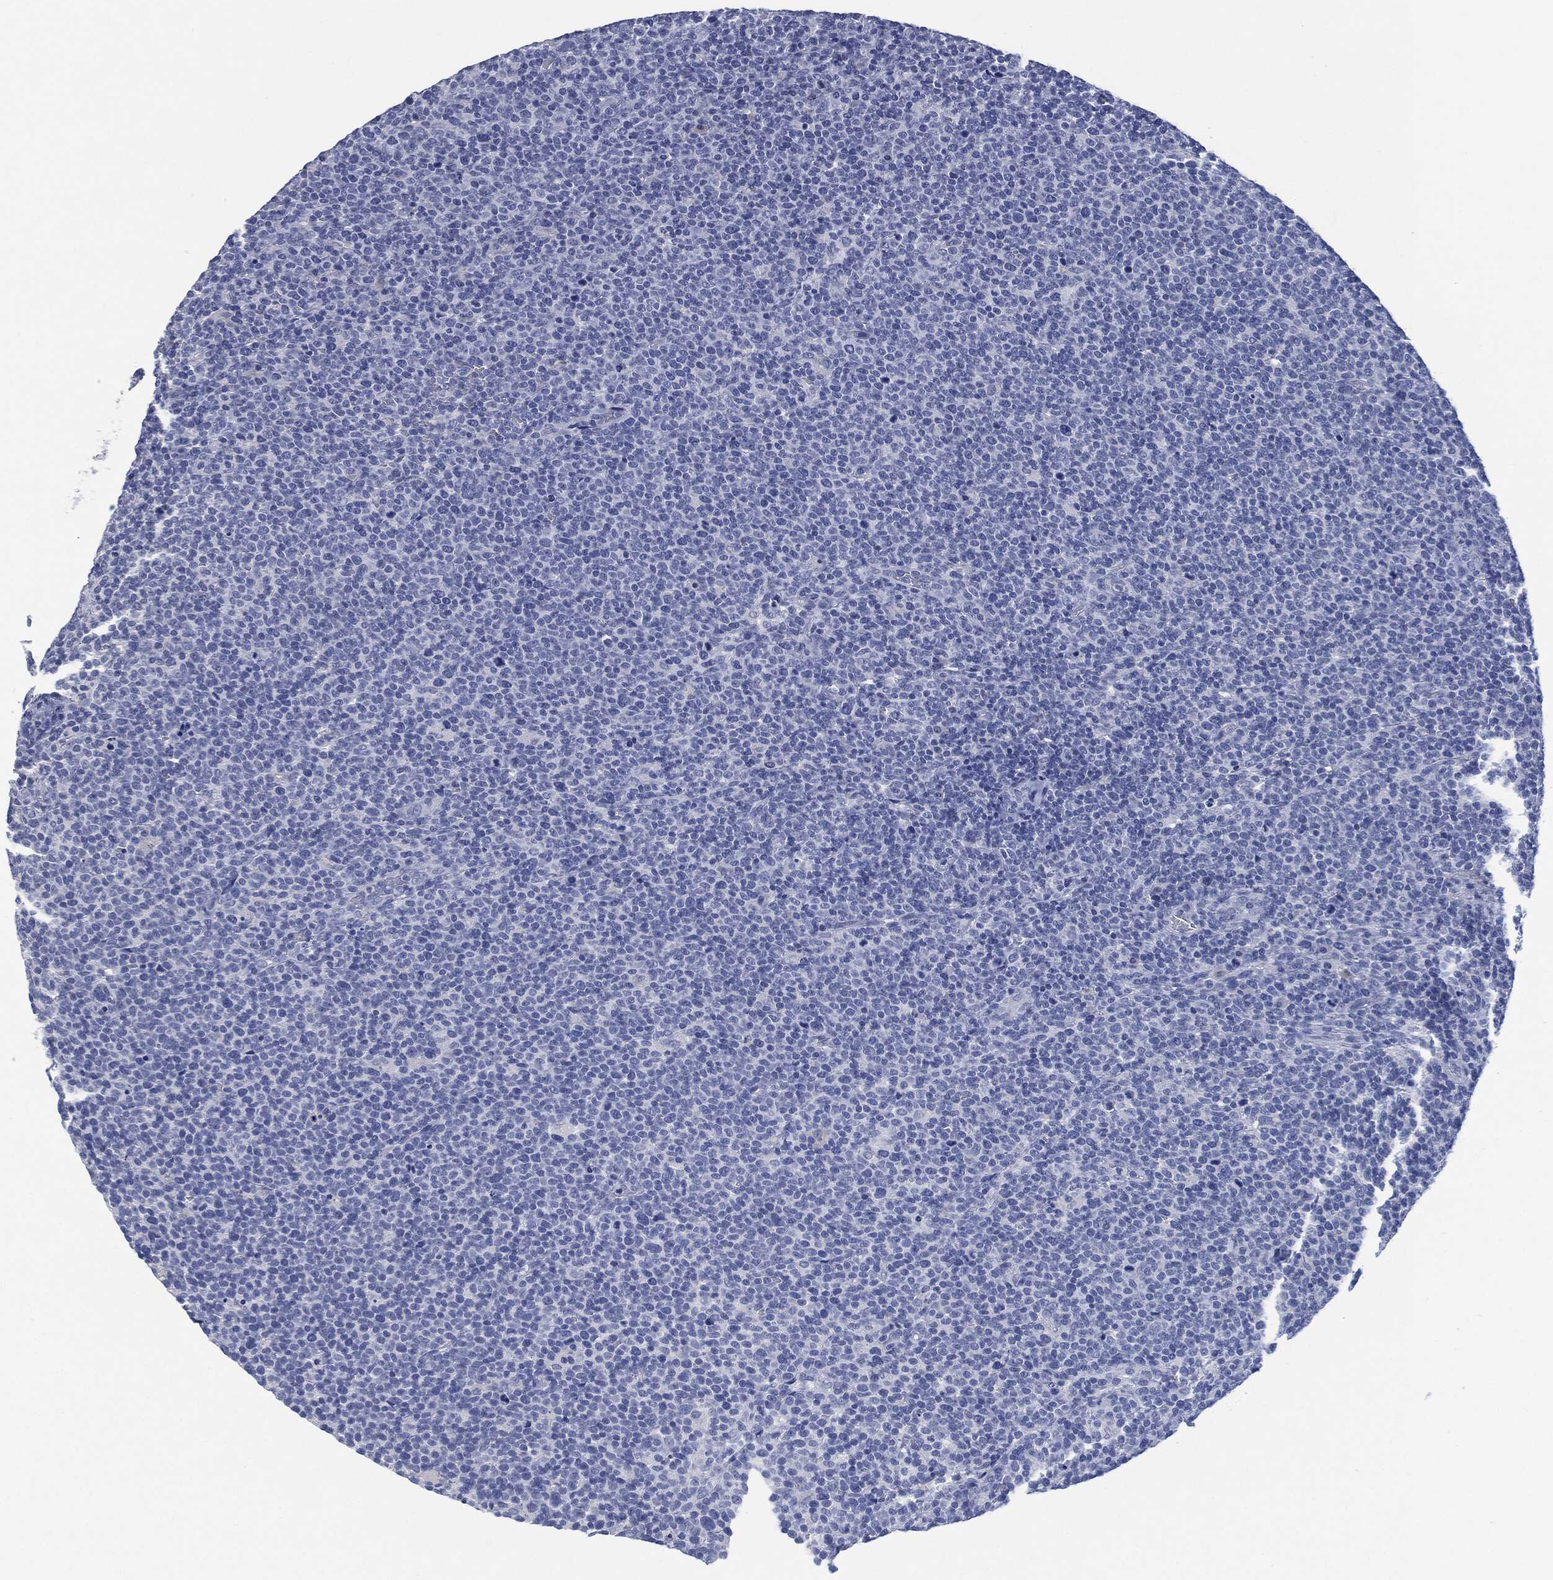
{"staining": {"intensity": "negative", "quantity": "none", "location": "none"}, "tissue": "lymphoma", "cell_type": "Tumor cells", "image_type": "cancer", "snomed": [{"axis": "morphology", "description": "Malignant lymphoma, non-Hodgkin's type, High grade"}, {"axis": "topography", "description": "Lymph node"}], "caption": "The histopathology image exhibits no staining of tumor cells in high-grade malignant lymphoma, non-Hodgkin's type.", "gene": "MUC16", "patient": {"sex": "male", "age": 61}}